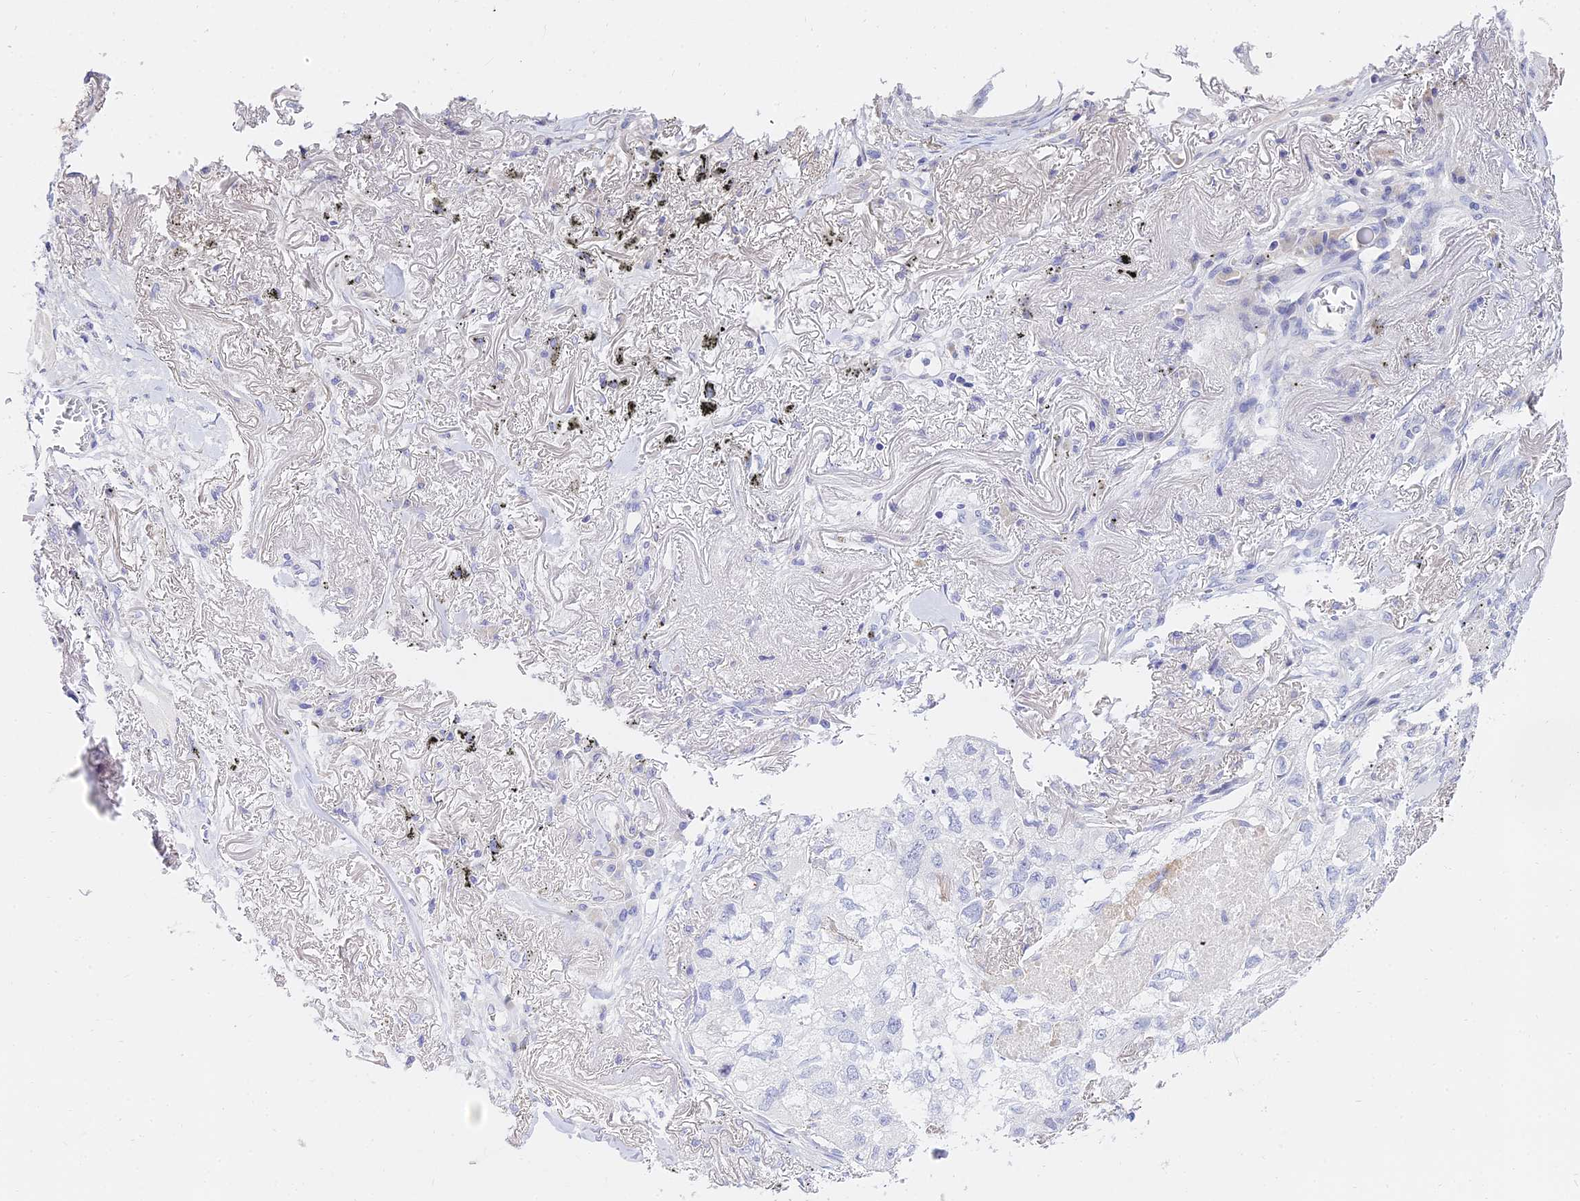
{"staining": {"intensity": "negative", "quantity": "none", "location": "none"}, "tissue": "lung cancer", "cell_type": "Tumor cells", "image_type": "cancer", "snomed": [{"axis": "morphology", "description": "Adenocarcinoma, NOS"}, {"axis": "topography", "description": "Lung"}], "caption": "An image of lung cancer stained for a protein shows no brown staining in tumor cells.", "gene": "VWC2L", "patient": {"sex": "male", "age": 65}}